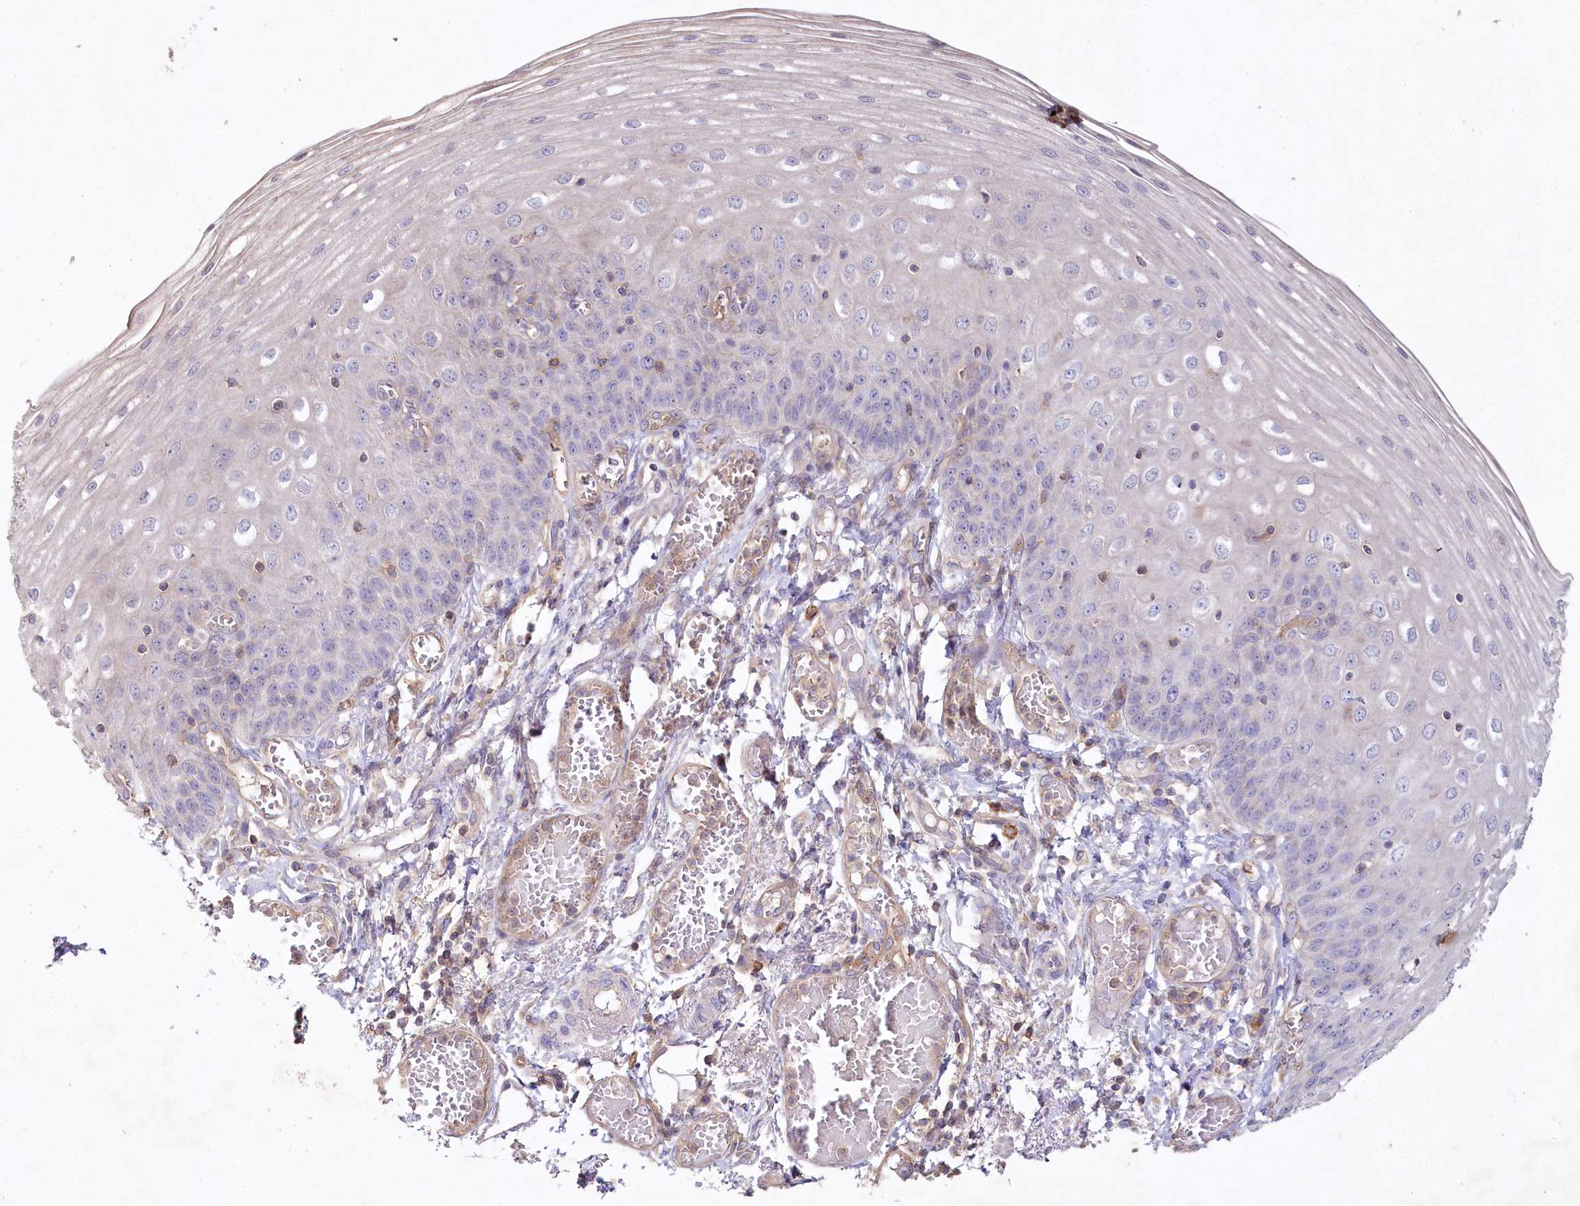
{"staining": {"intensity": "strong", "quantity": "<25%", "location": "cytoplasmic/membranous"}, "tissue": "esophagus", "cell_type": "Squamous epithelial cells", "image_type": "normal", "snomed": [{"axis": "morphology", "description": "Normal tissue, NOS"}, {"axis": "topography", "description": "Esophagus"}], "caption": "About <25% of squamous epithelial cells in normal human esophagus exhibit strong cytoplasmic/membranous protein expression as visualized by brown immunohistochemical staining.", "gene": "RBP5", "patient": {"sex": "male", "age": 81}}